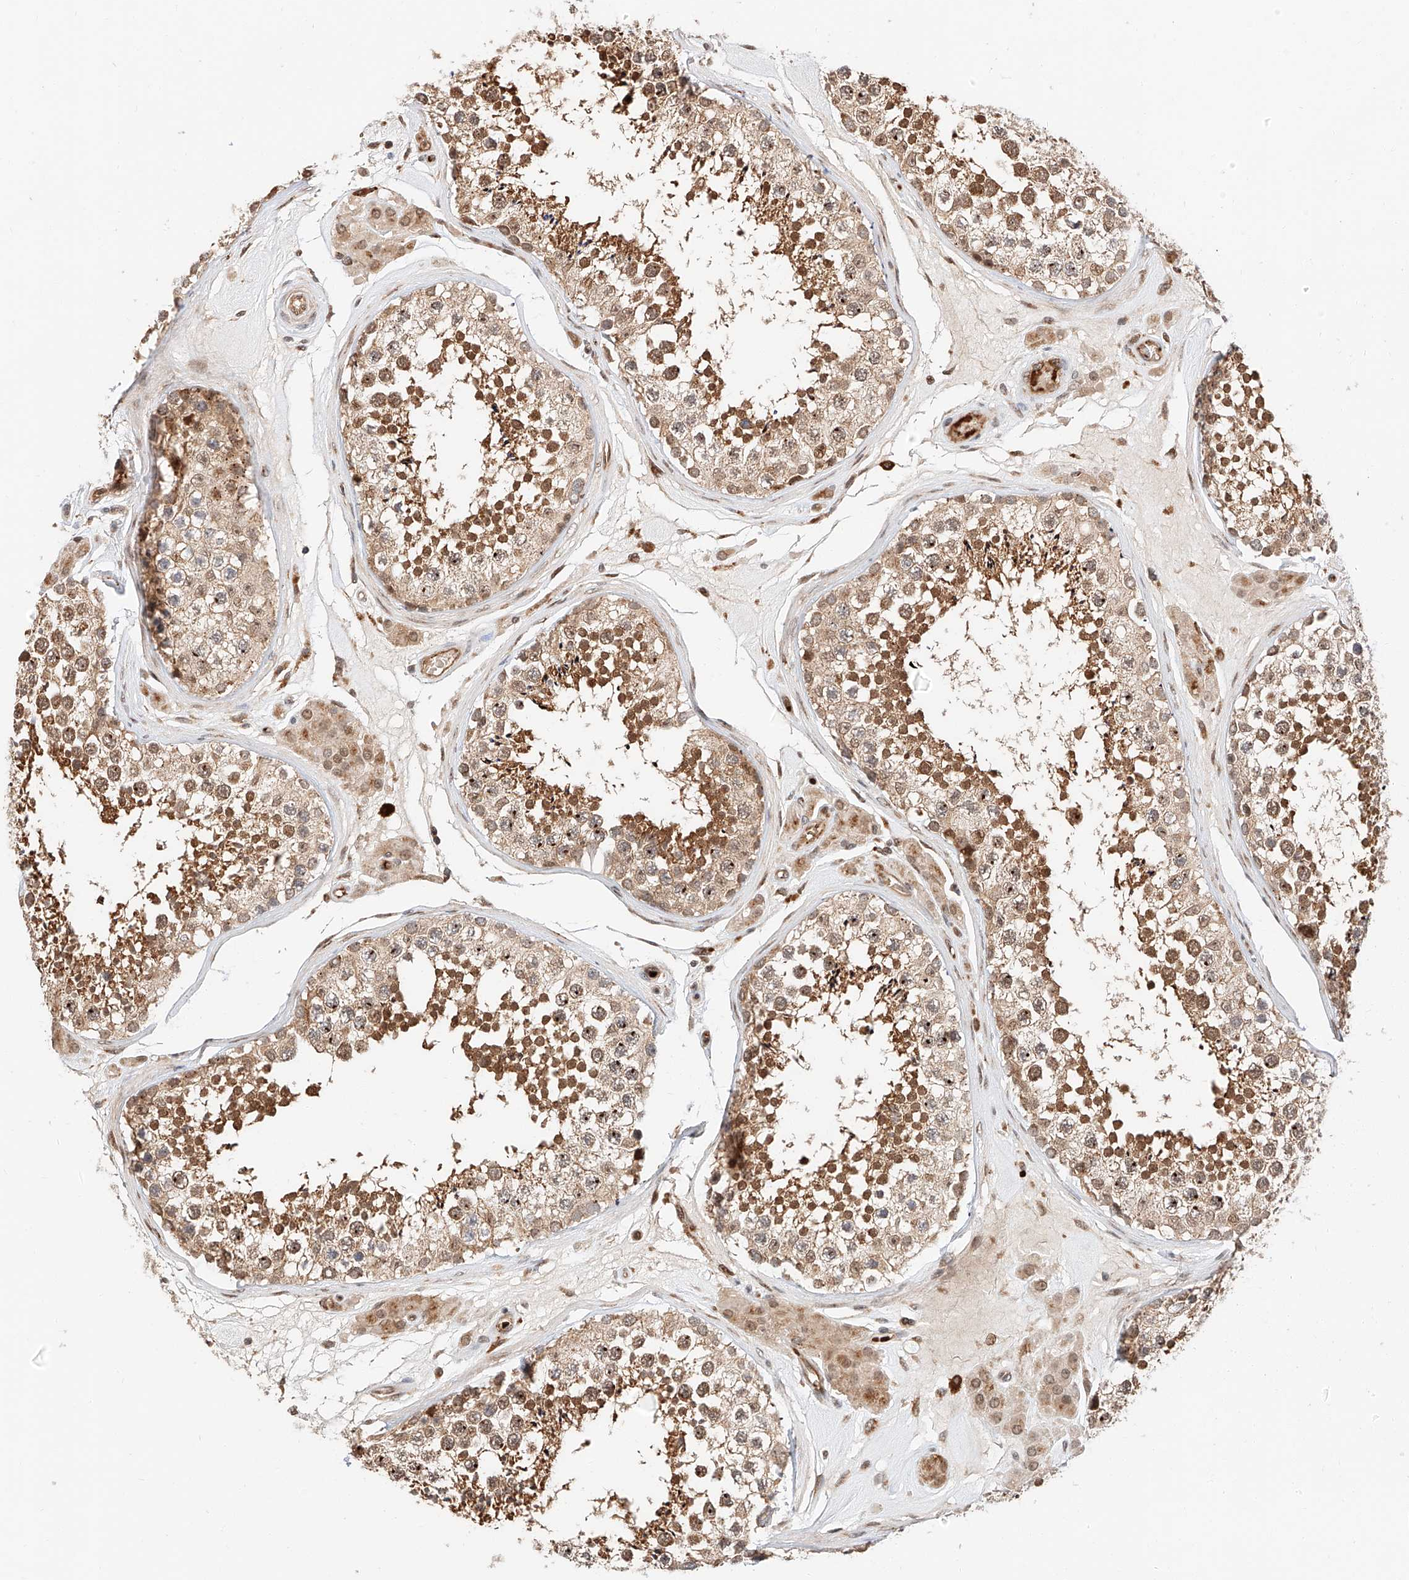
{"staining": {"intensity": "moderate", "quantity": ">75%", "location": "cytoplasmic/membranous,nuclear"}, "tissue": "testis", "cell_type": "Cells in seminiferous ducts", "image_type": "normal", "snomed": [{"axis": "morphology", "description": "Normal tissue, NOS"}, {"axis": "topography", "description": "Testis"}], "caption": "Immunohistochemistry (IHC) micrograph of unremarkable human testis stained for a protein (brown), which reveals medium levels of moderate cytoplasmic/membranous,nuclear staining in approximately >75% of cells in seminiferous ducts.", "gene": "THTPA", "patient": {"sex": "male", "age": 46}}